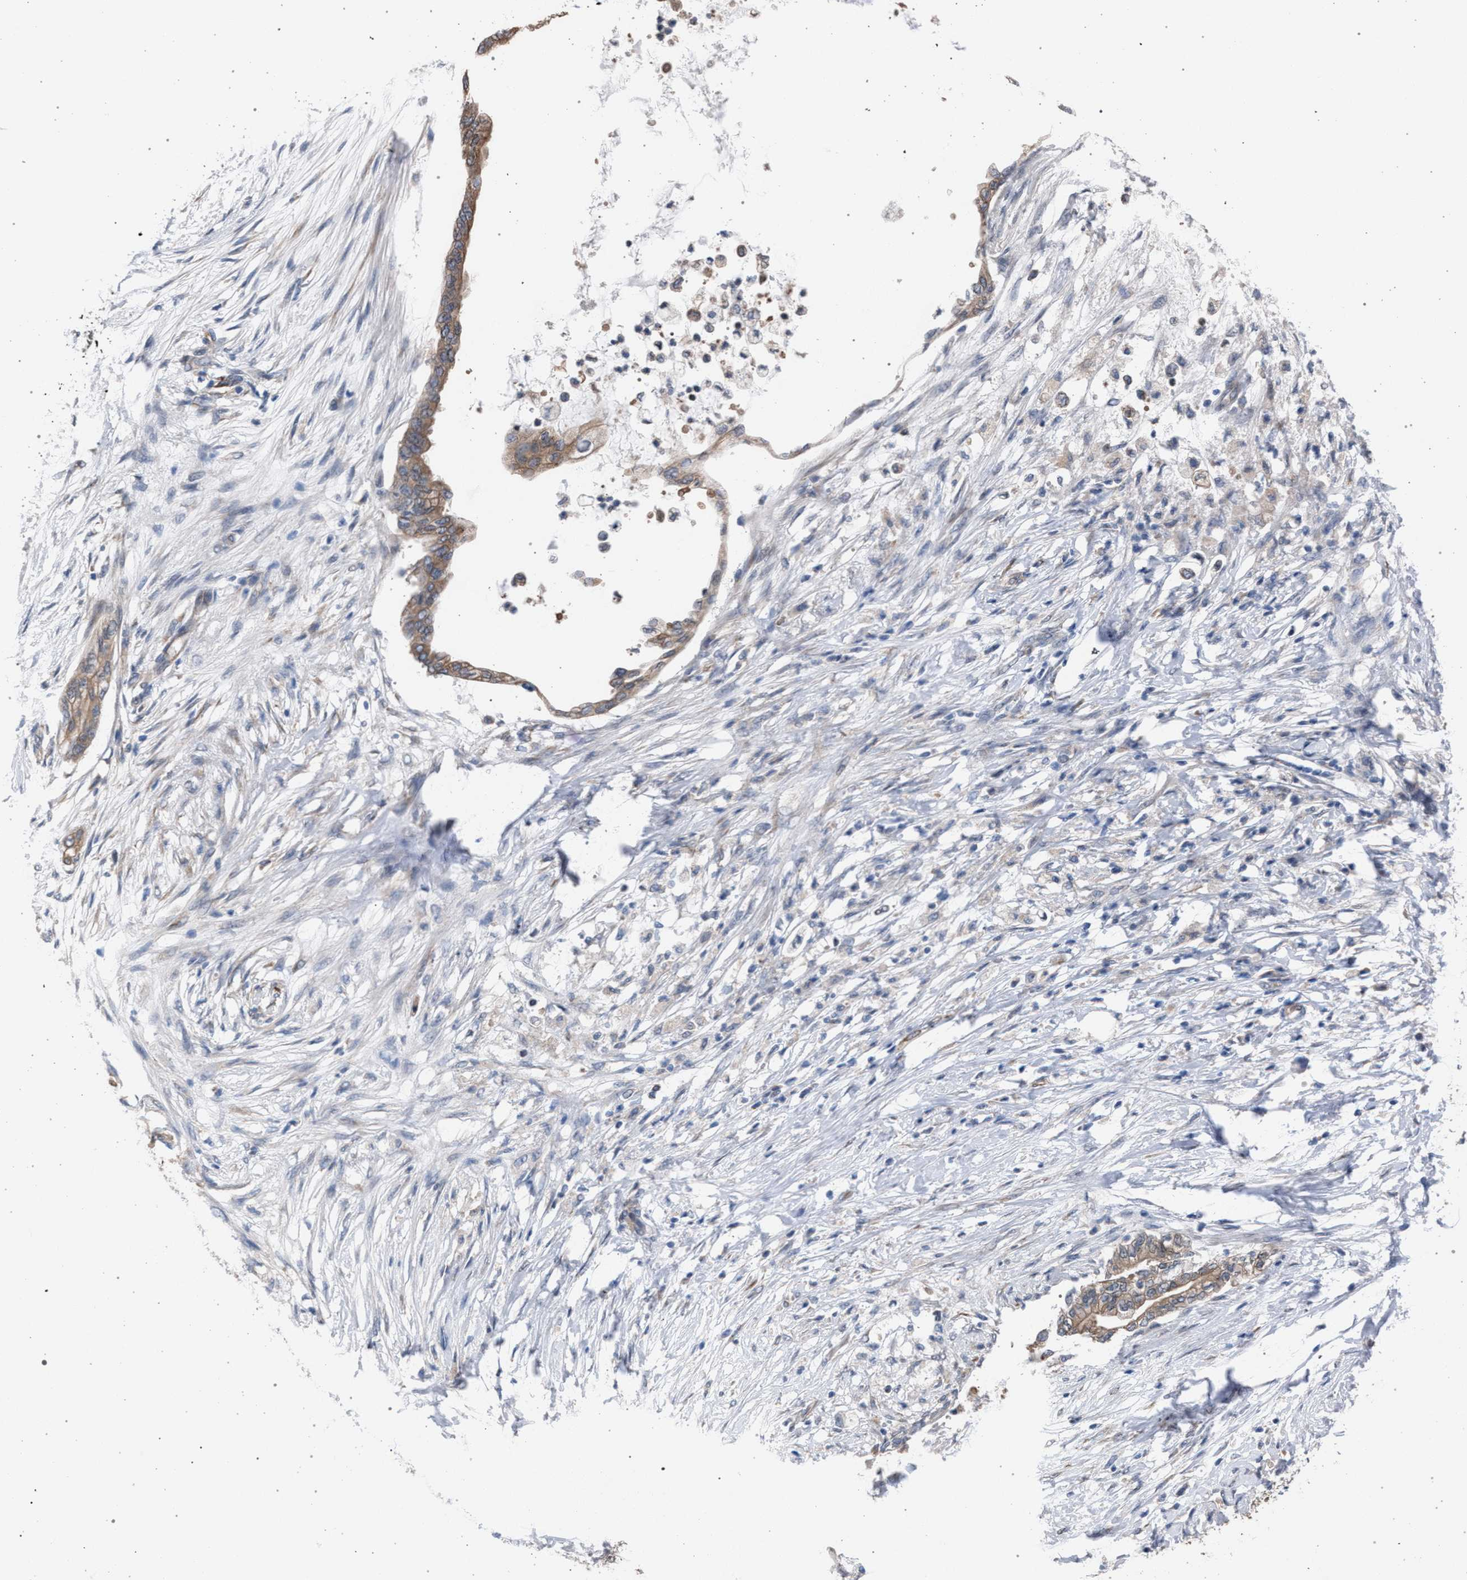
{"staining": {"intensity": "moderate", "quantity": ">75%", "location": "cytoplasmic/membranous"}, "tissue": "pancreatic cancer", "cell_type": "Tumor cells", "image_type": "cancer", "snomed": [{"axis": "morphology", "description": "Normal tissue, NOS"}, {"axis": "morphology", "description": "Adenocarcinoma, NOS"}, {"axis": "topography", "description": "Pancreas"}, {"axis": "topography", "description": "Duodenum"}], "caption": "Moderate cytoplasmic/membranous positivity for a protein is present in about >75% of tumor cells of pancreatic adenocarcinoma using immunohistochemistry (IHC).", "gene": "ARPC5L", "patient": {"sex": "female", "age": 60}}